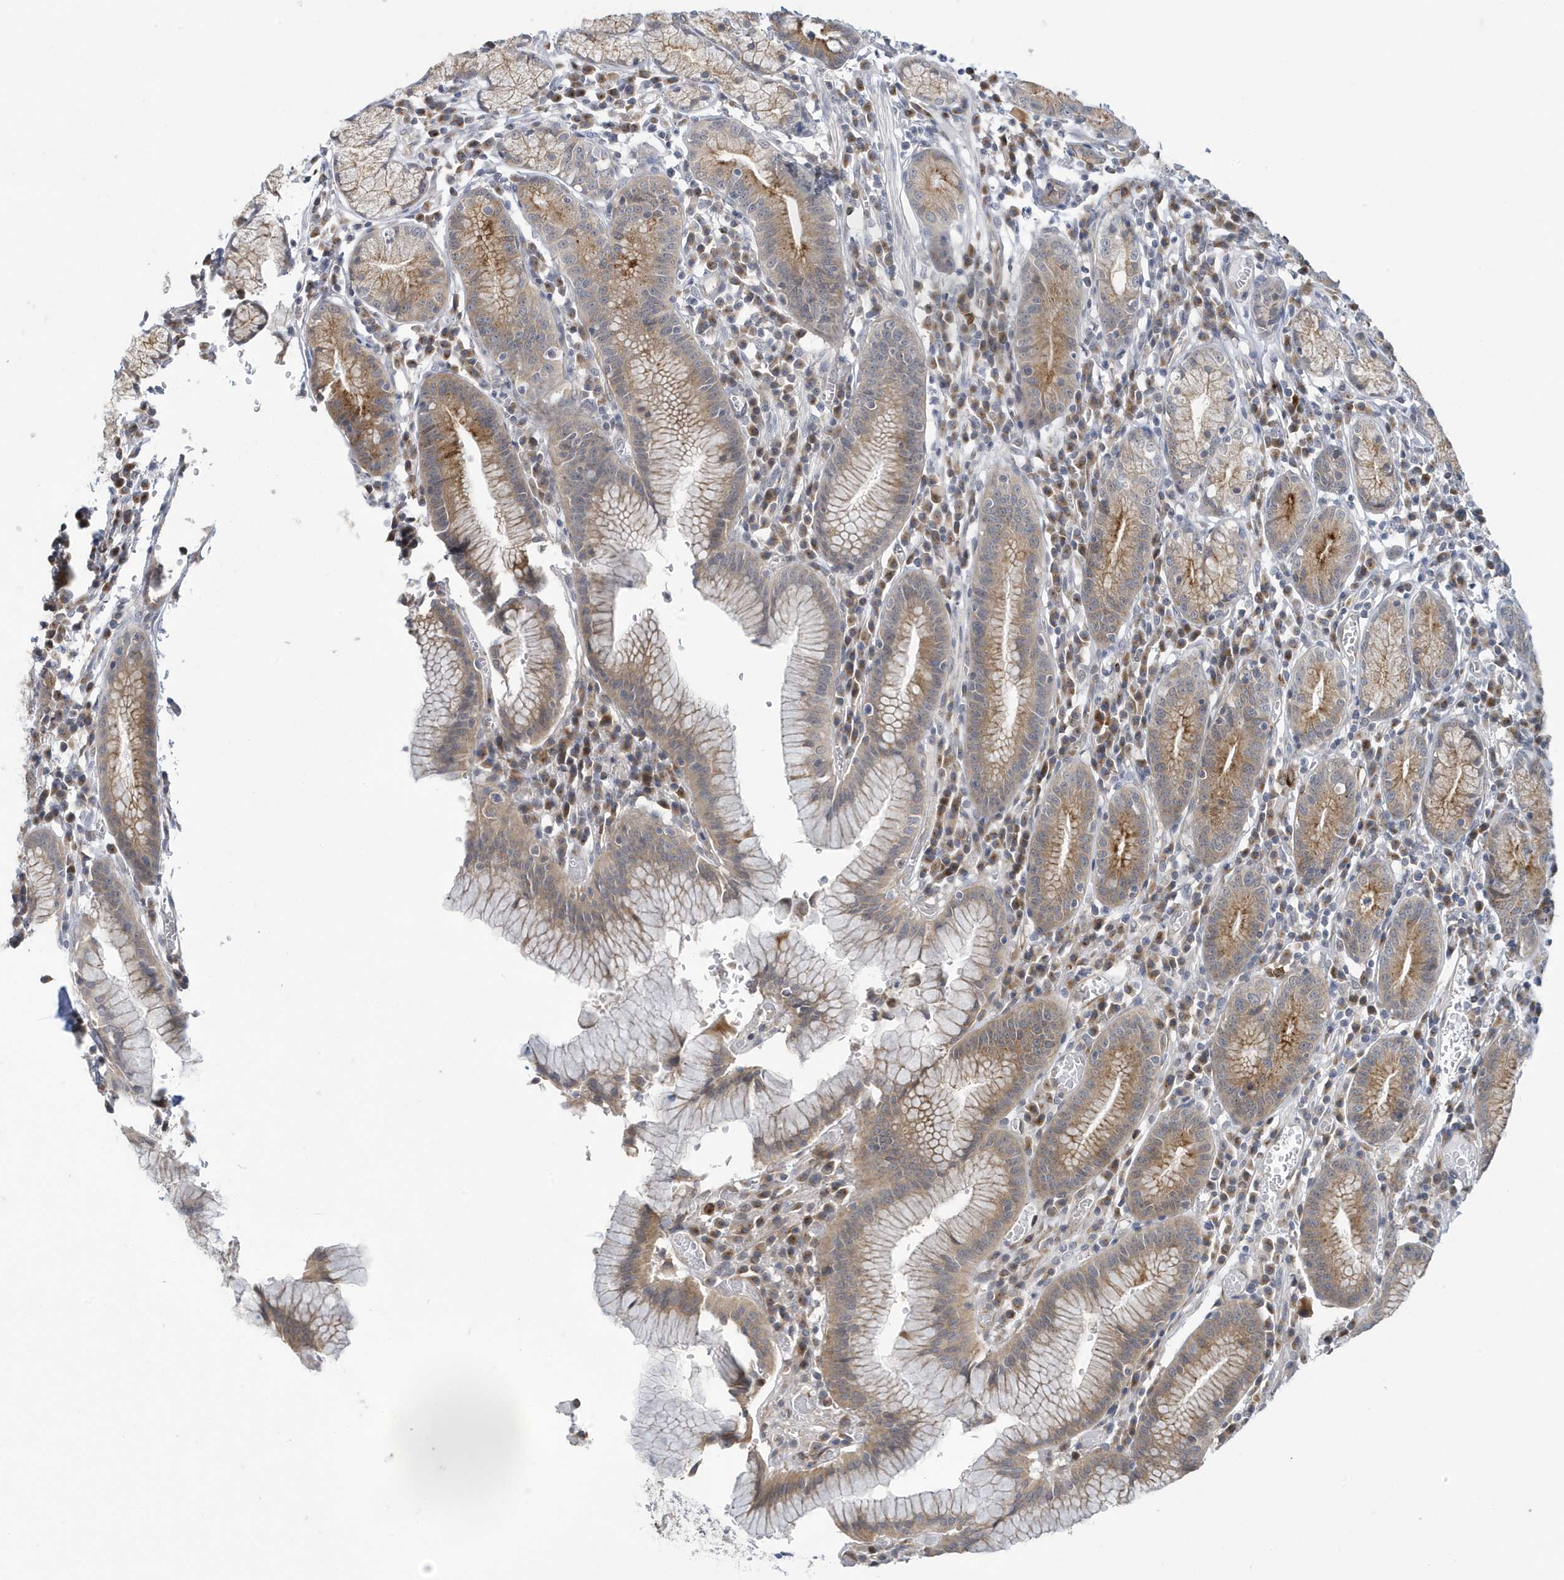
{"staining": {"intensity": "moderate", "quantity": ">75%", "location": "cytoplasmic/membranous,nuclear"}, "tissue": "stomach", "cell_type": "Glandular cells", "image_type": "normal", "snomed": [{"axis": "morphology", "description": "Normal tissue, NOS"}, {"axis": "topography", "description": "Stomach"}], "caption": "Immunohistochemistry (IHC) (DAB) staining of benign stomach demonstrates moderate cytoplasmic/membranous,nuclear protein positivity in approximately >75% of glandular cells. Nuclei are stained in blue.", "gene": "ZNF654", "patient": {"sex": "male", "age": 55}}